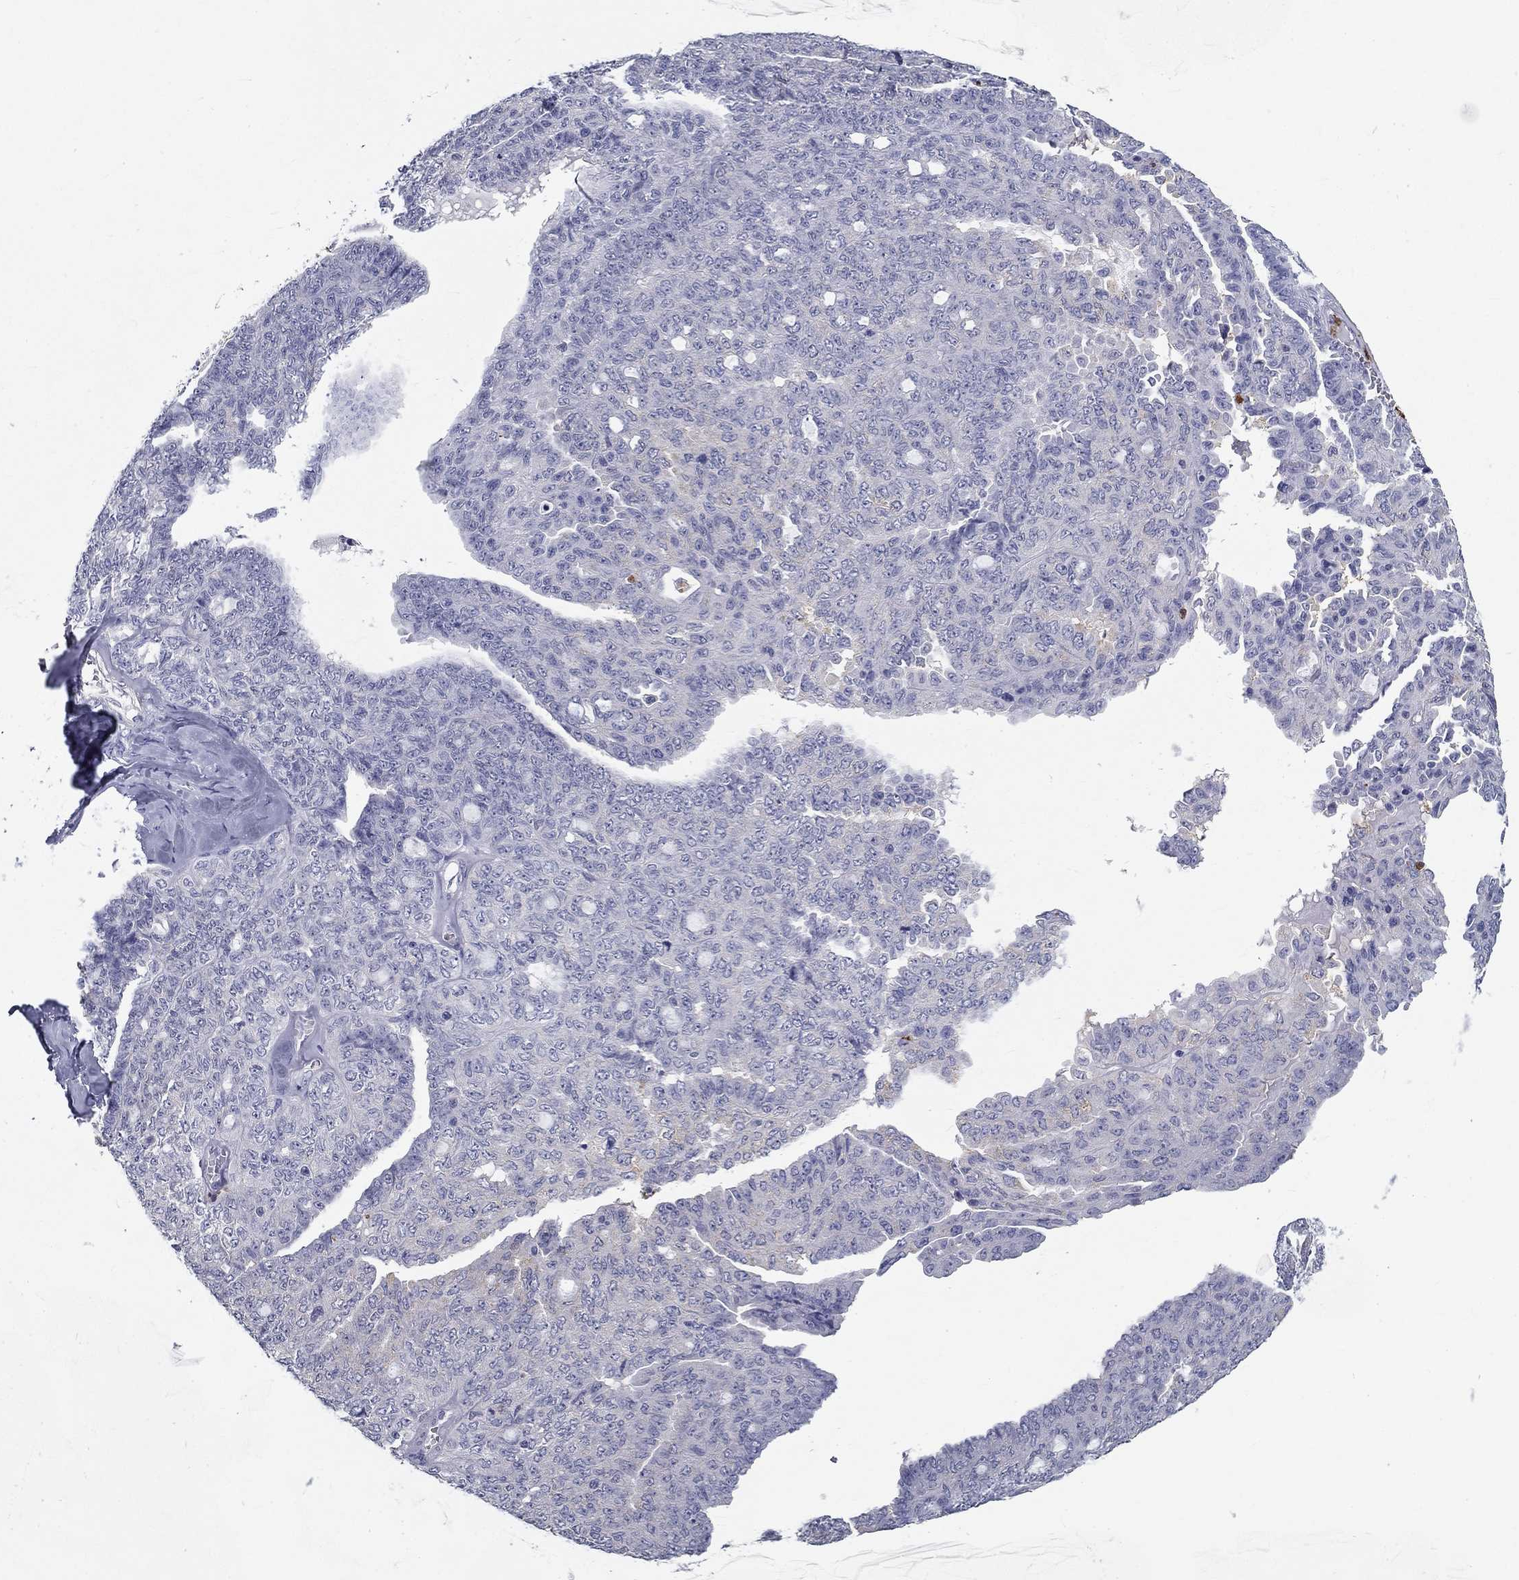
{"staining": {"intensity": "negative", "quantity": "none", "location": "none"}, "tissue": "ovarian cancer", "cell_type": "Tumor cells", "image_type": "cancer", "snomed": [{"axis": "morphology", "description": "Cystadenocarcinoma, serous, NOS"}, {"axis": "topography", "description": "Ovary"}], "caption": "This photomicrograph is of serous cystadenocarcinoma (ovarian) stained with IHC to label a protein in brown with the nuclei are counter-stained blue. There is no expression in tumor cells. (Brightfield microscopy of DAB (3,3'-diaminobenzidine) immunohistochemistry (IHC) at high magnification).", "gene": "IGSF8", "patient": {"sex": "female", "age": 71}}